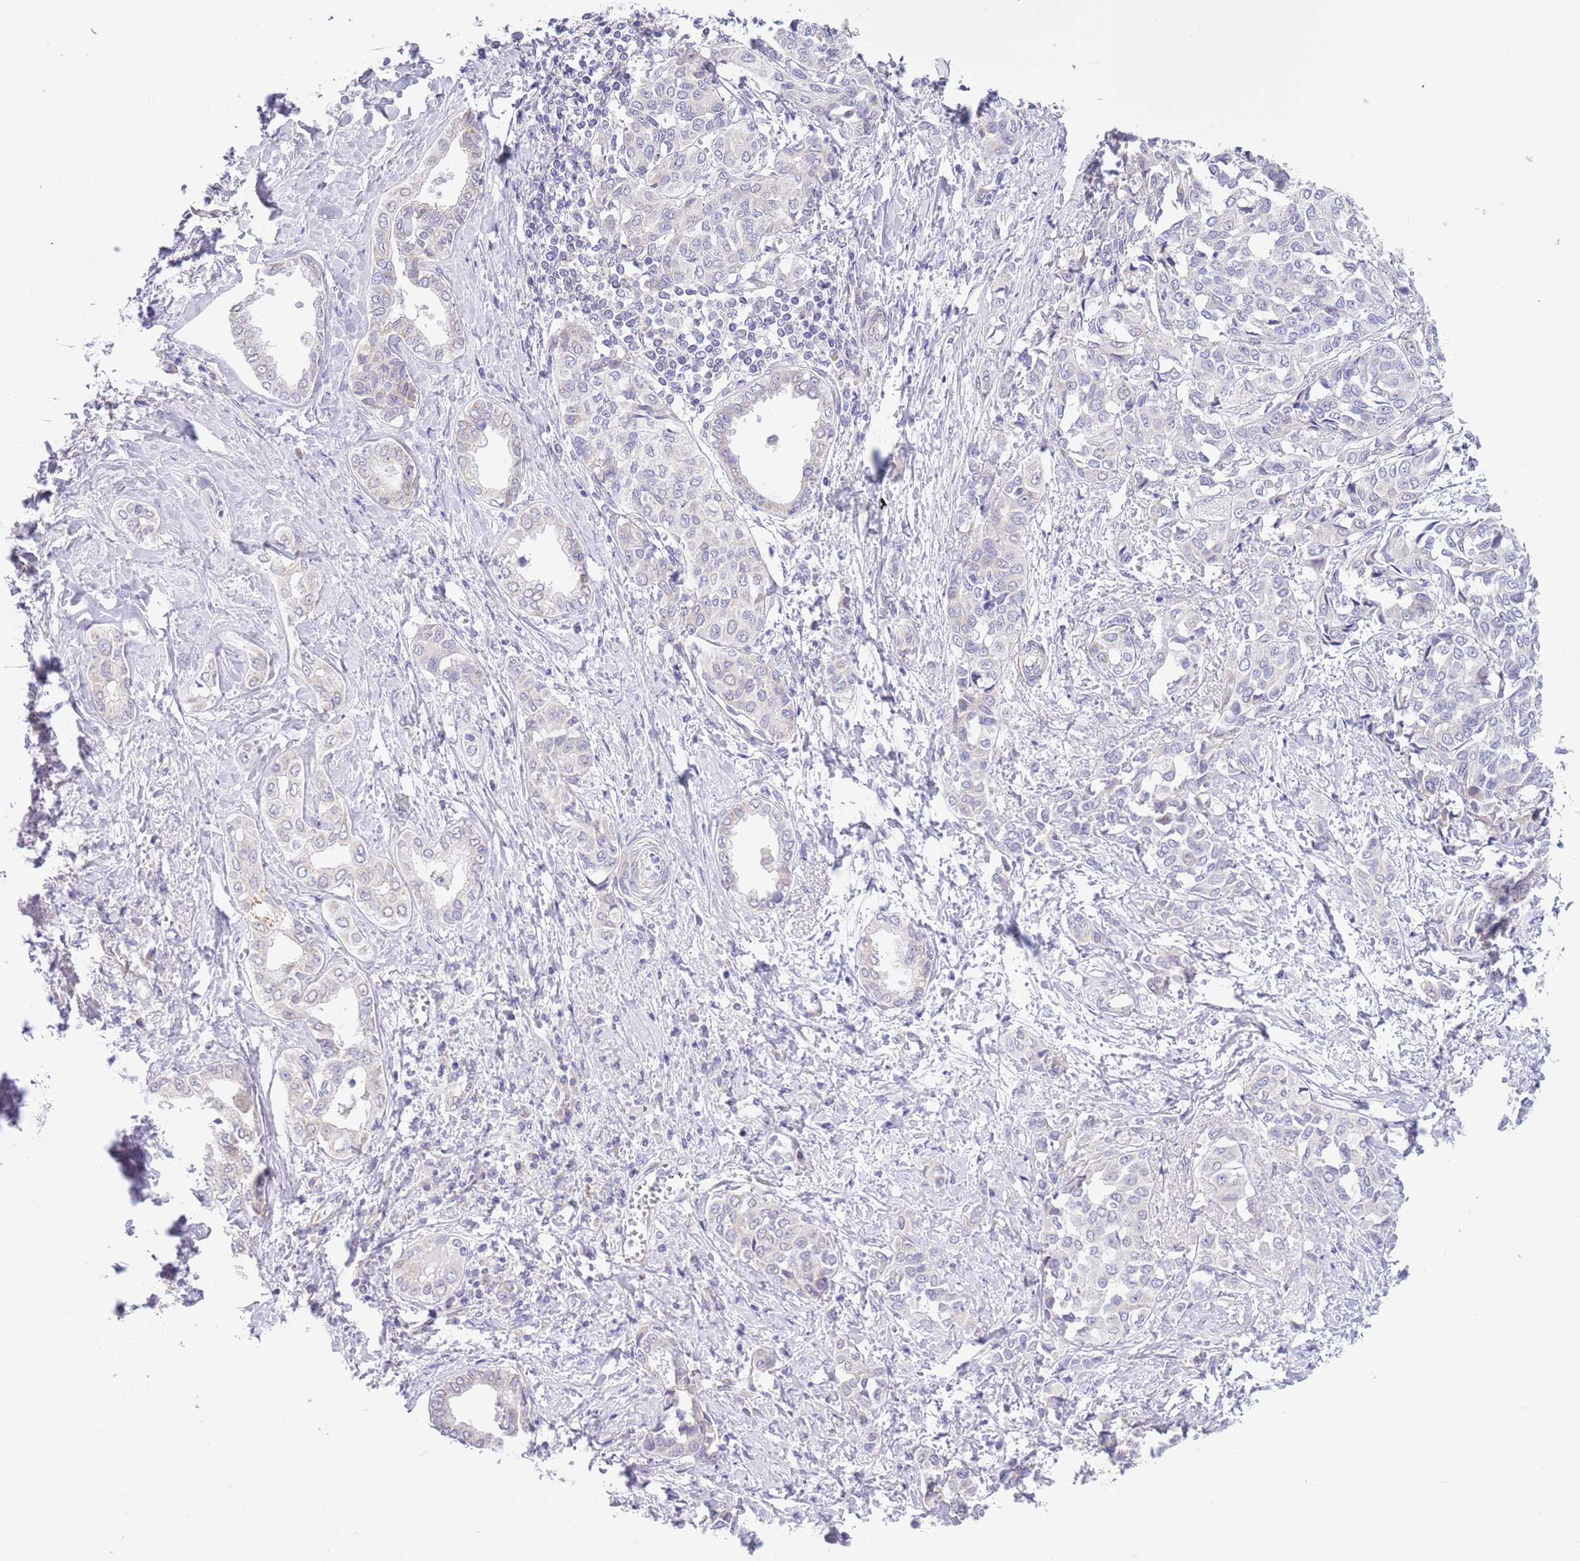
{"staining": {"intensity": "negative", "quantity": "none", "location": "none"}, "tissue": "liver cancer", "cell_type": "Tumor cells", "image_type": "cancer", "snomed": [{"axis": "morphology", "description": "Cholangiocarcinoma"}, {"axis": "topography", "description": "Liver"}], "caption": "Image shows no significant protein staining in tumor cells of liver cancer (cholangiocarcinoma).", "gene": "NET1", "patient": {"sex": "female", "age": 77}}